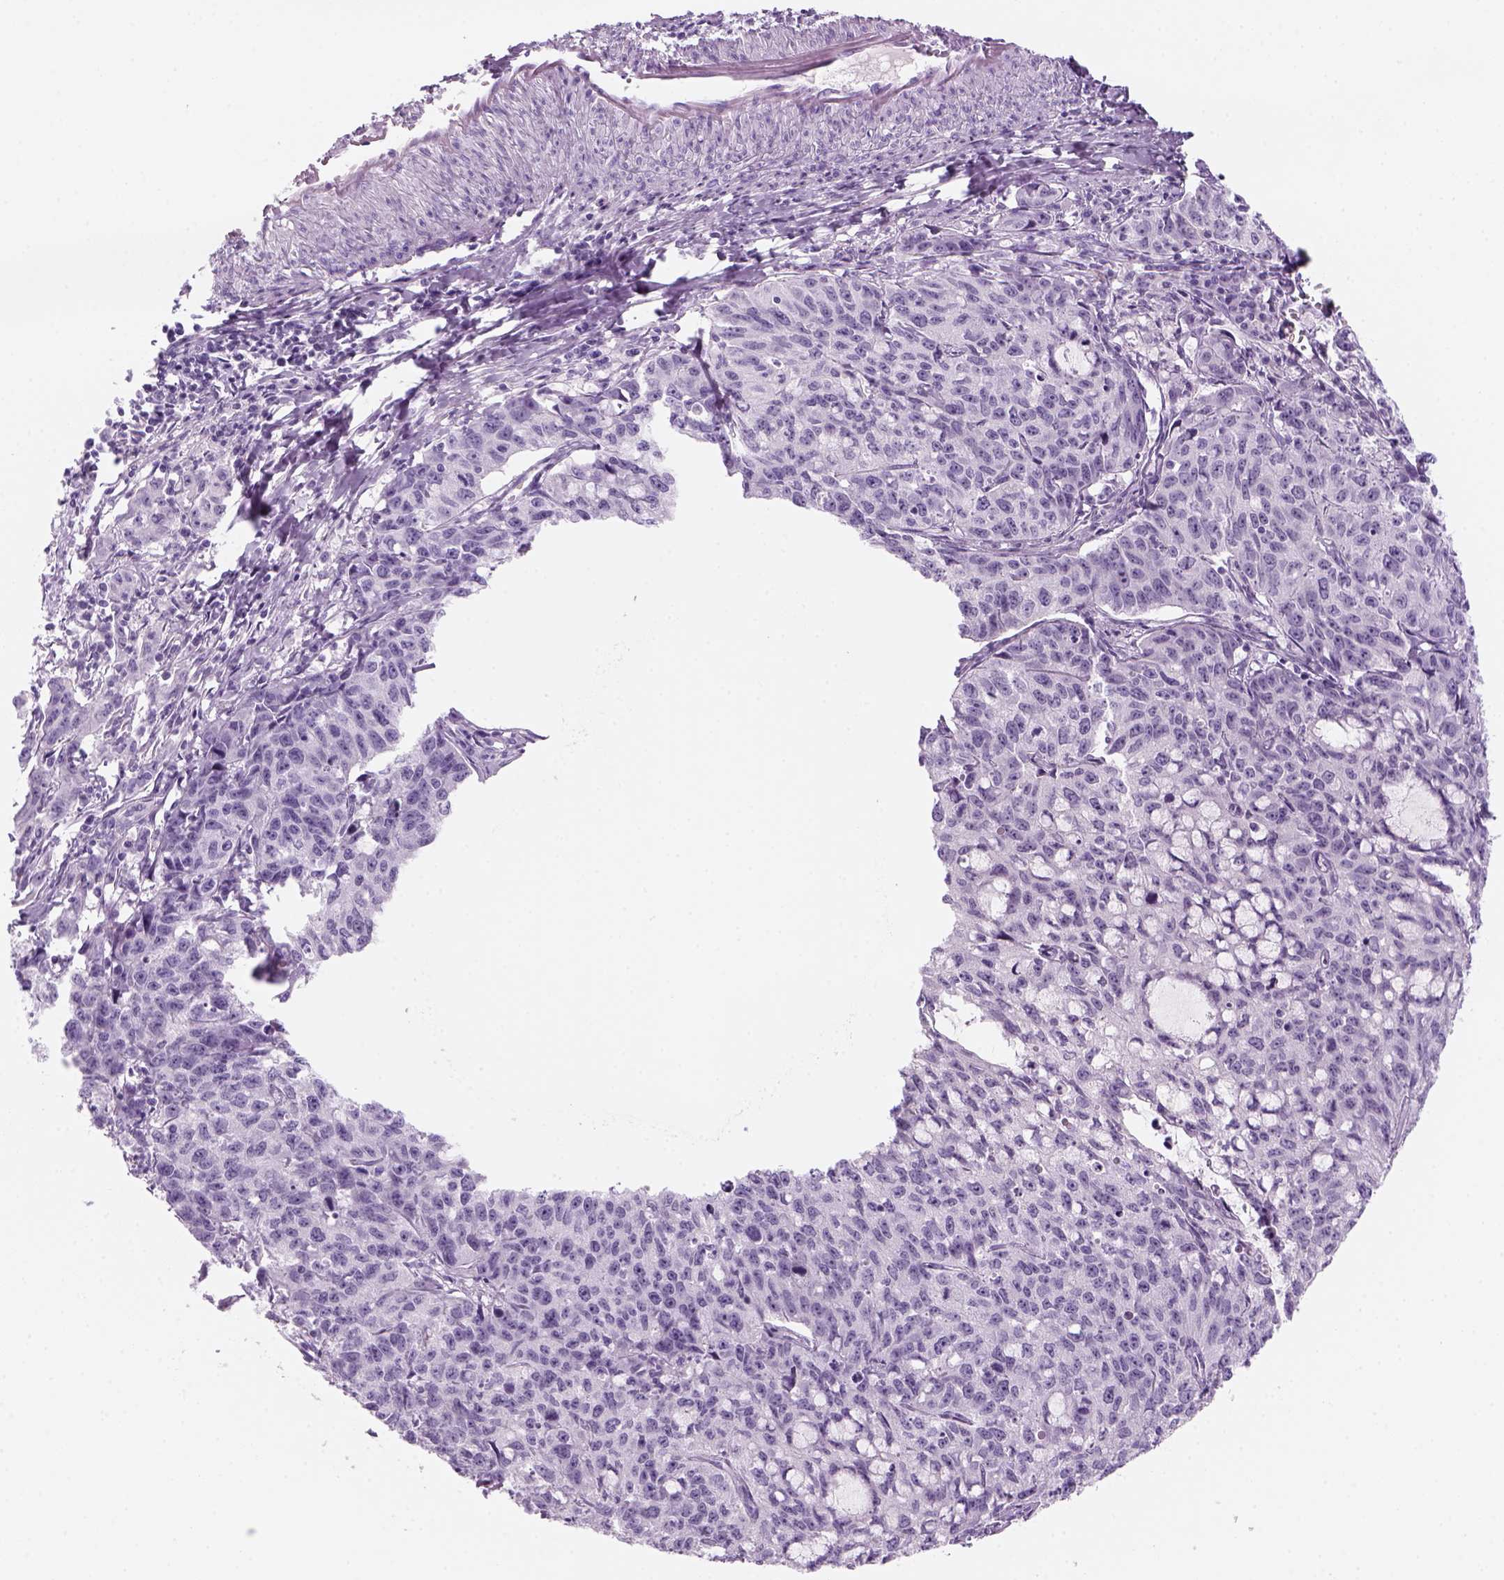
{"staining": {"intensity": "negative", "quantity": "none", "location": "none"}, "tissue": "cervical cancer", "cell_type": "Tumor cells", "image_type": "cancer", "snomed": [{"axis": "morphology", "description": "Squamous cell carcinoma, NOS"}, {"axis": "topography", "description": "Cervix"}], "caption": "IHC image of neoplastic tissue: human cervical cancer stained with DAB (3,3'-diaminobenzidine) exhibits no significant protein positivity in tumor cells.", "gene": "KRTAP11-1", "patient": {"sex": "female", "age": 28}}